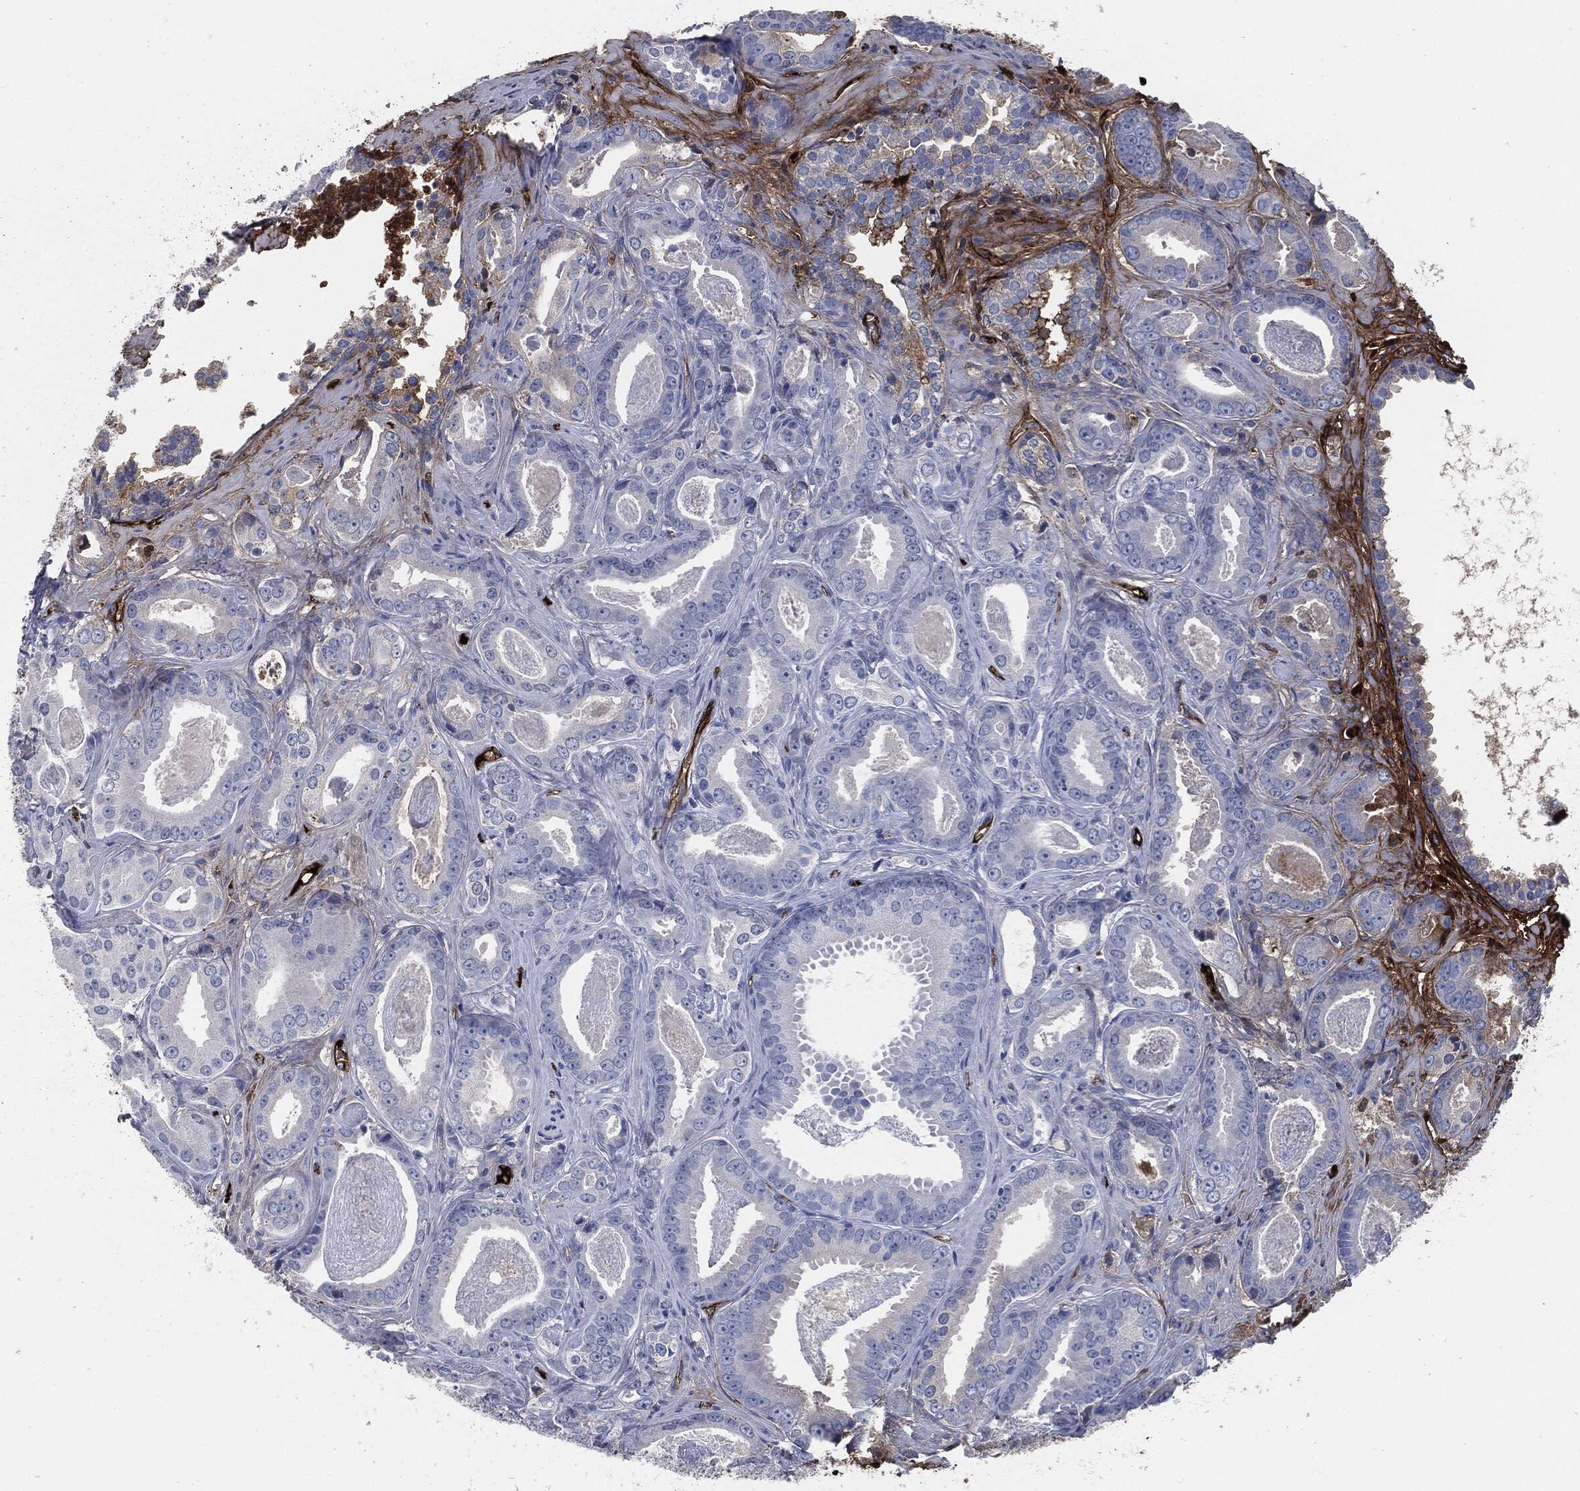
{"staining": {"intensity": "weak", "quantity": "25%-75%", "location": "cytoplasmic/membranous"}, "tissue": "prostate cancer", "cell_type": "Tumor cells", "image_type": "cancer", "snomed": [{"axis": "morphology", "description": "Adenocarcinoma, NOS"}, {"axis": "topography", "description": "Prostate"}], "caption": "This is a micrograph of immunohistochemistry staining of prostate cancer (adenocarcinoma), which shows weak expression in the cytoplasmic/membranous of tumor cells.", "gene": "APOB", "patient": {"sex": "male", "age": 61}}